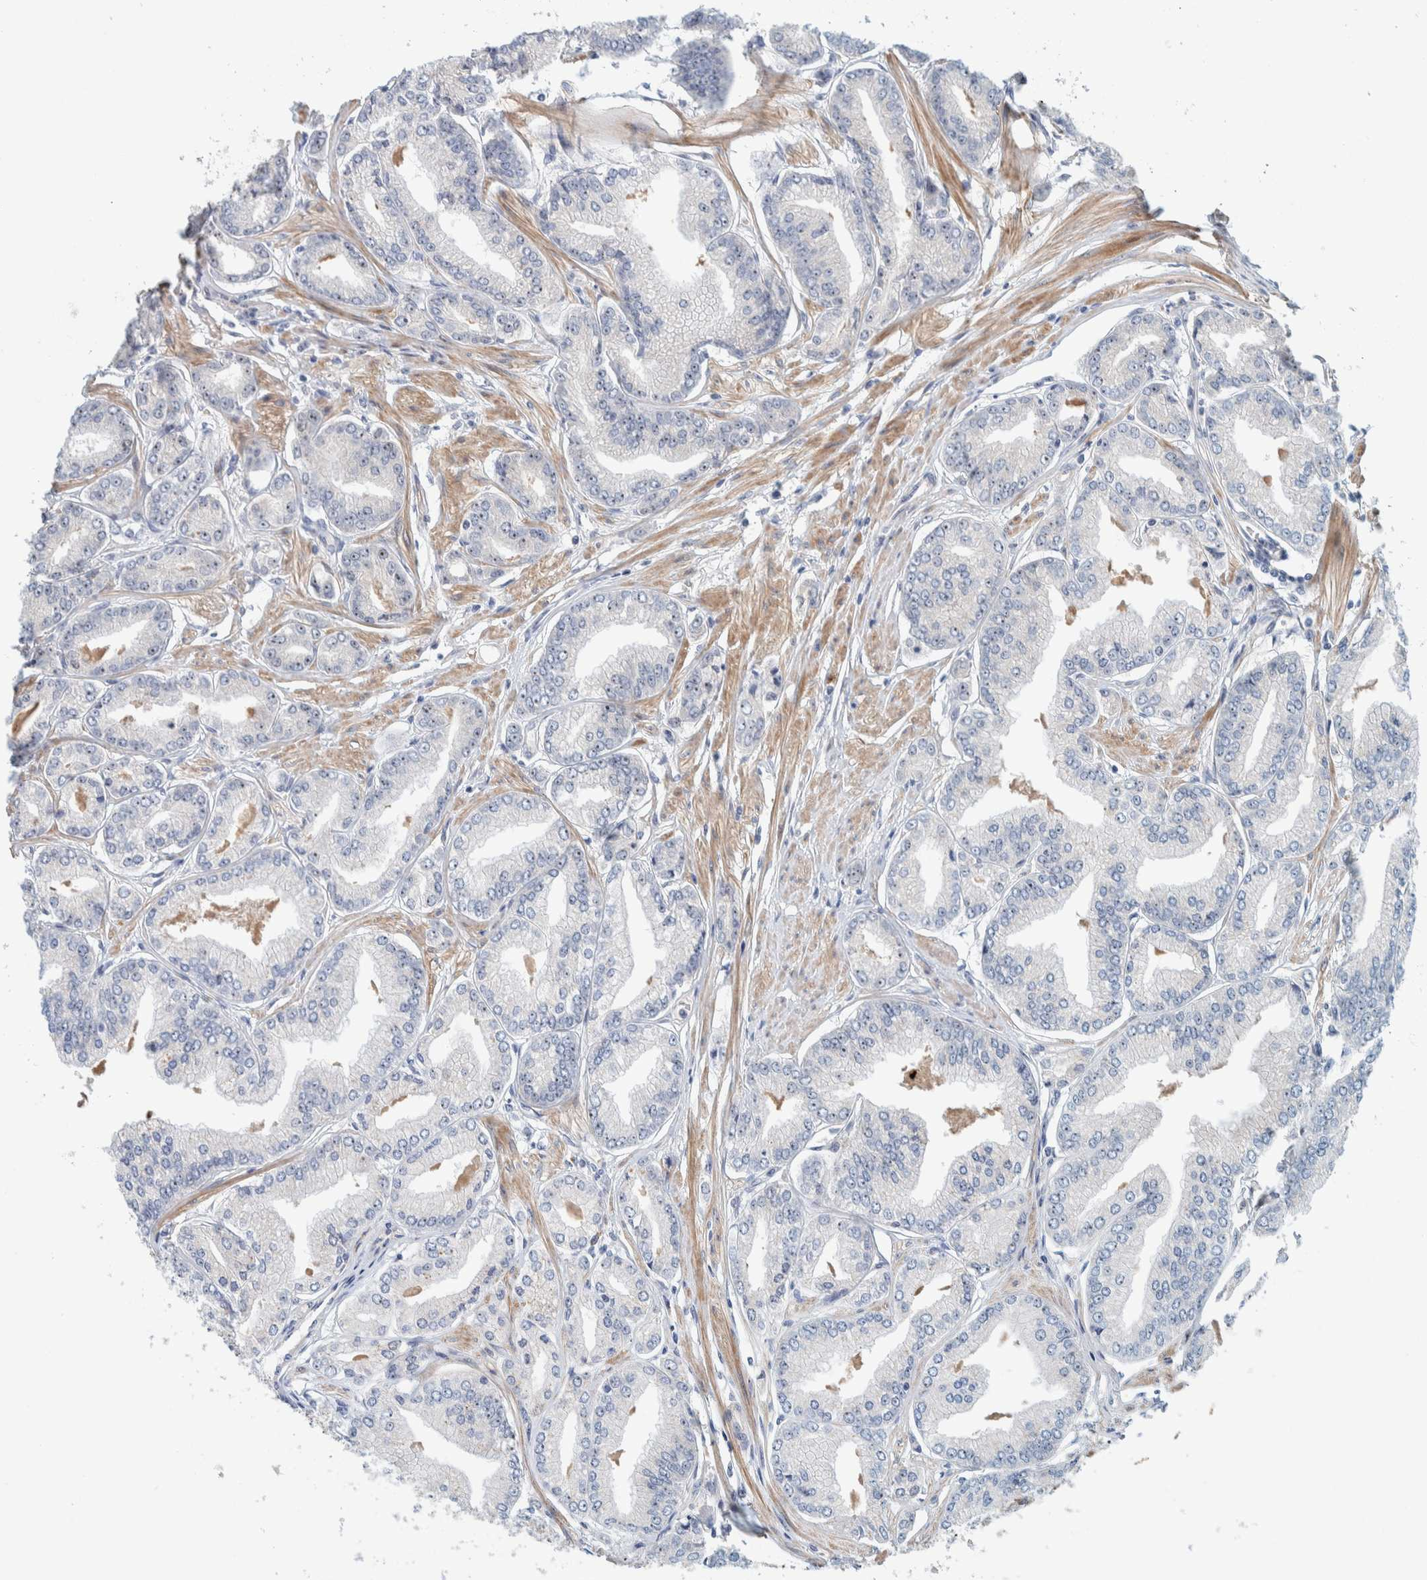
{"staining": {"intensity": "negative", "quantity": "none", "location": "none"}, "tissue": "prostate cancer", "cell_type": "Tumor cells", "image_type": "cancer", "snomed": [{"axis": "morphology", "description": "Adenocarcinoma, Low grade"}, {"axis": "topography", "description": "Prostate"}], "caption": "This is an immunohistochemistry (IHC) image of human prostate cancer (low-grade adenocarcinoma). There is no positivity in tumor cells.", "gene": "NOL11", "patient": {"sex": "male", "age": 52}}